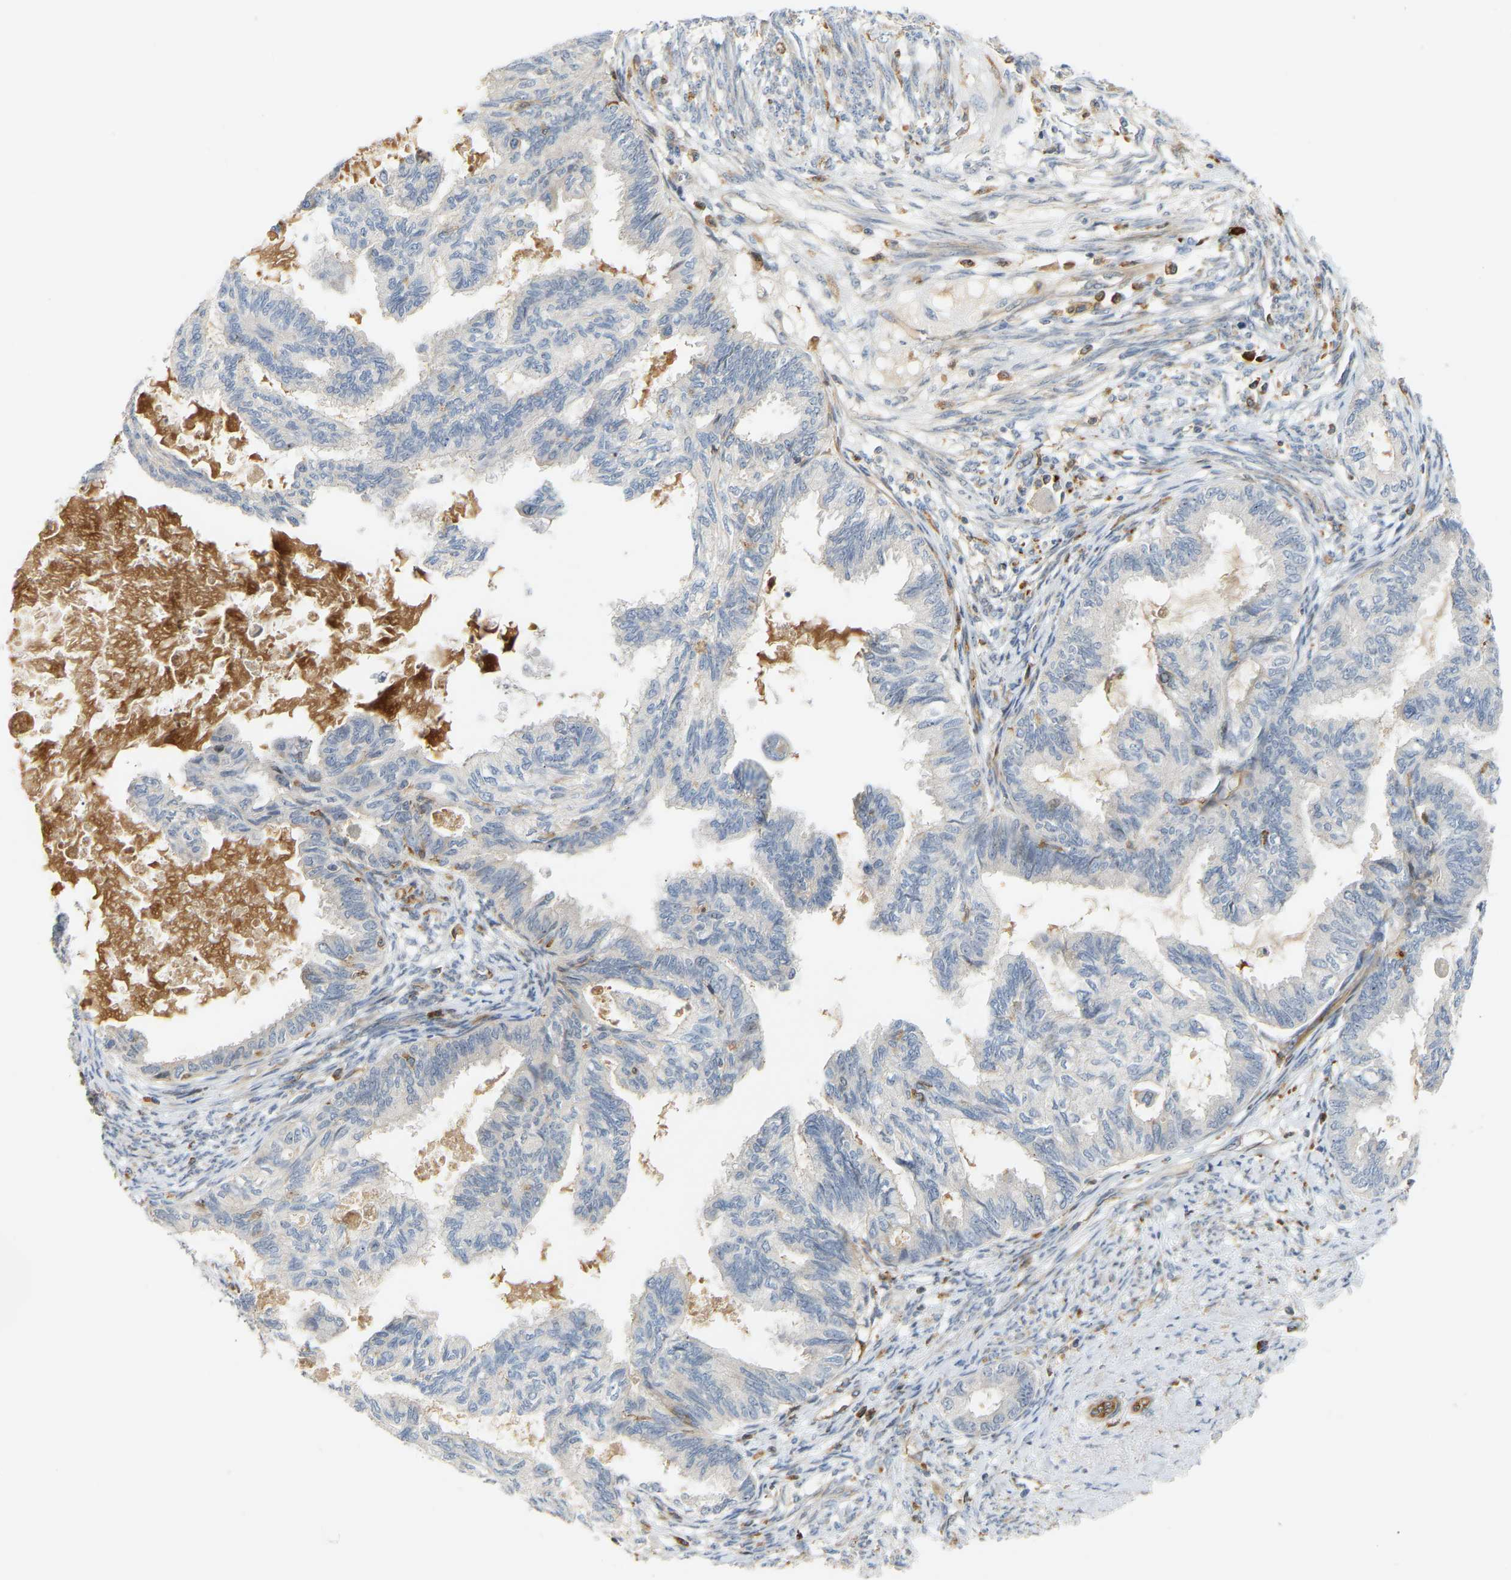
{"staining": {"intensity": "negative", "quantity": "none", "location": "none"}, "tissue": "cervical cancer", "cell_type": "Tumor cells", "image_type": "cancer", "snomed": [{"axis": "morphology", "description": "Normal tissue, NOS"}, {"axis": "morphology", "description": "Adenocarcinoma, NOS"}, {"axis": "topography", "description": "Cervix"}, {"axis": "topography", "description": "Endometrium"}], "caption": "Protein analysis of cervical adenocarcinoma reveals no significant expression in tumor cells.", "gene": "PLCG2", "patient": {"sex": "female", "age": 86}}